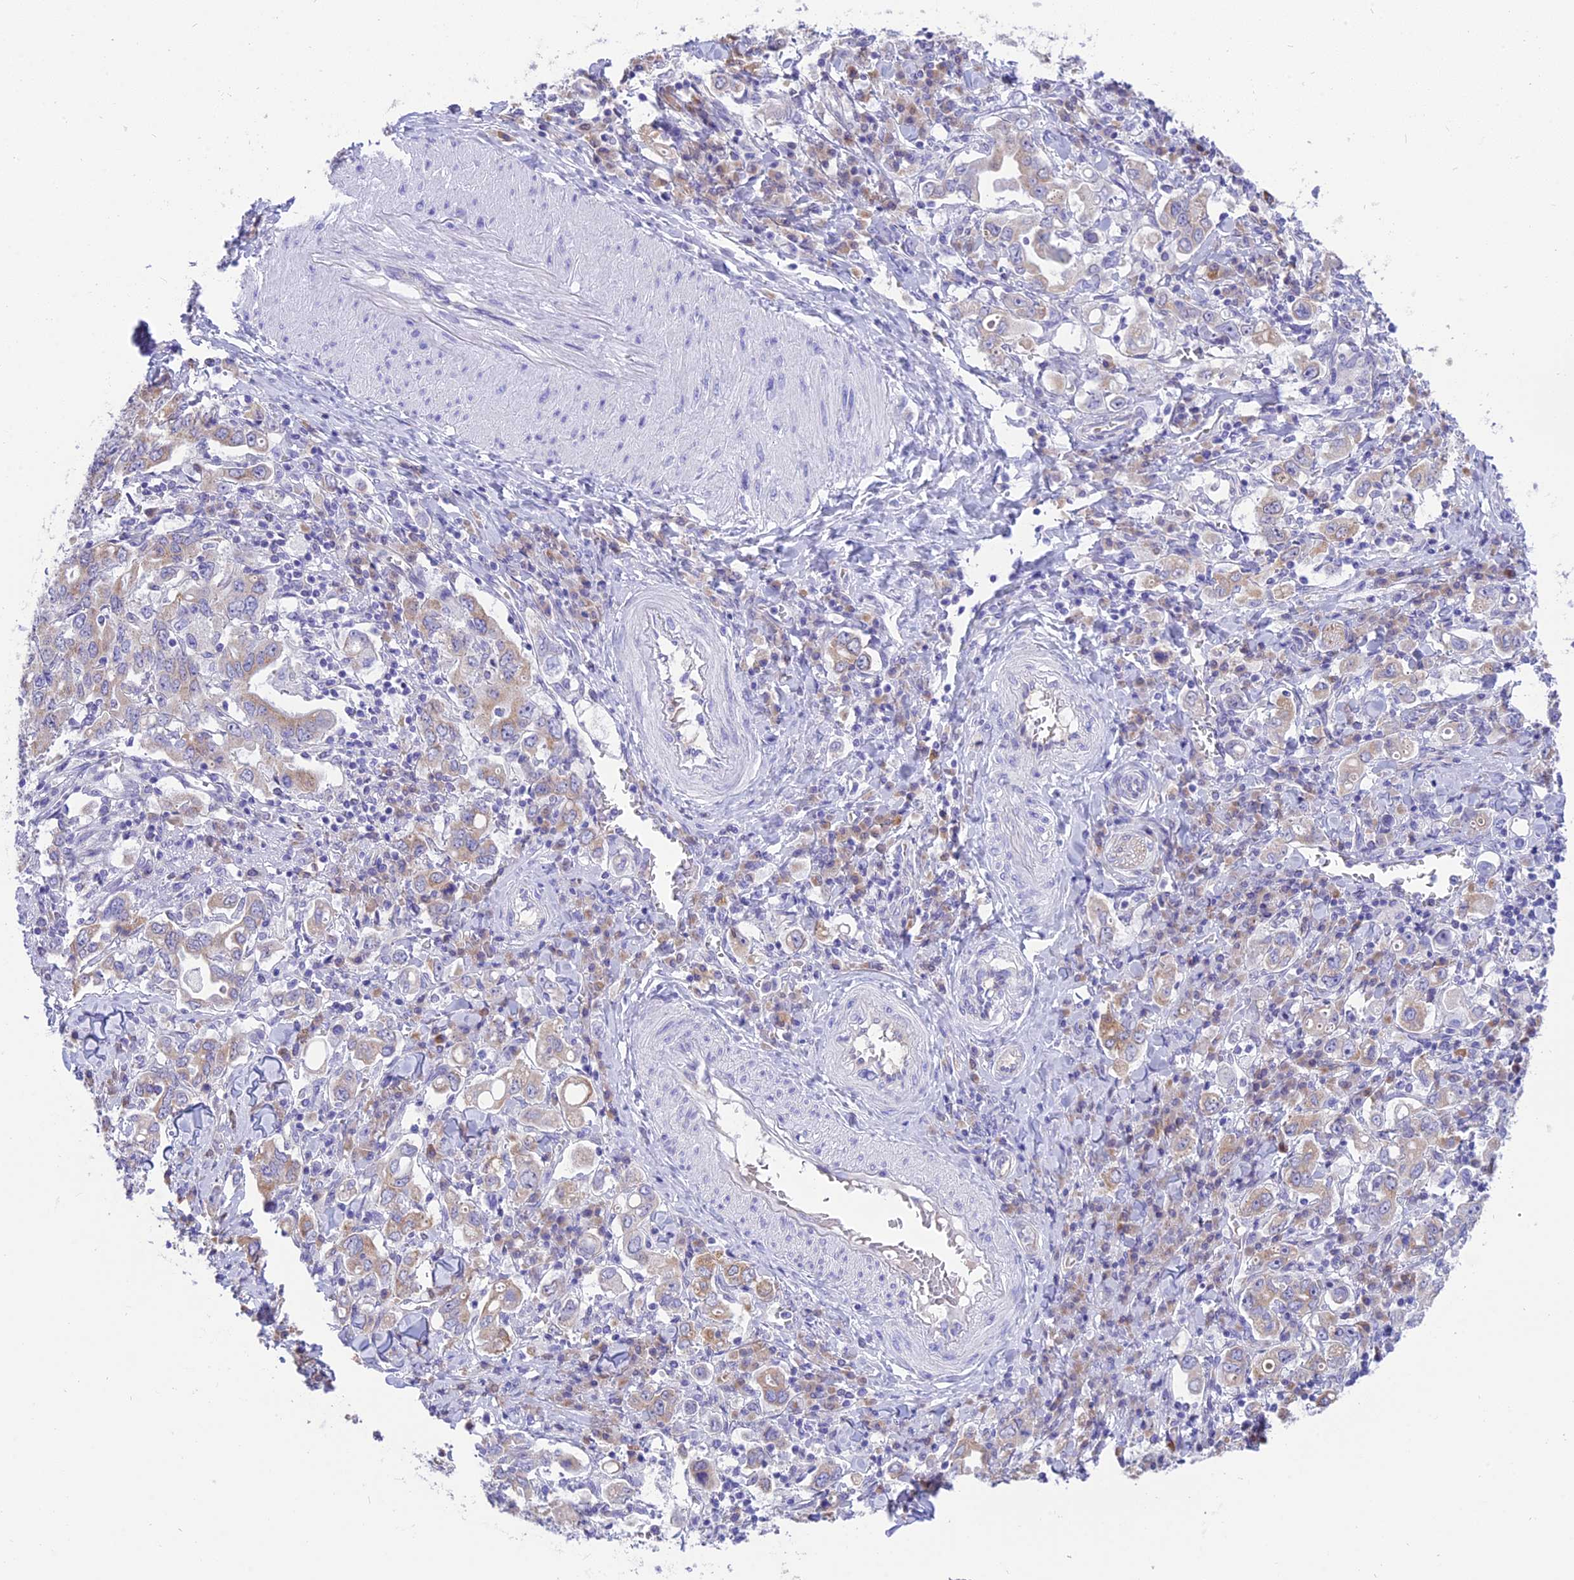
{"staining": {"intensity": "weak", "quantity": "25%-75%", "location": "cytoplasmic/membranous"}, "tissue": "stomach cancer", "cell_type": "Tumor cells", "image_type": "cancer", "snomed": [{"axis": "morphology", "description": "Adenocarcinoma, NOS"}, {"axis": "topography", "description": "Stomach, upper"}], "caption": "Immunohistochemistry (DAB) staining of adenocarcinoma (stomach) exhibits weak cytoplasmic/membranous protein expression in about 25%-75% of tumor cells. (IHC, brightfield microscopy, high magnification).", "gene": "DCAF16", "patient": {"sex": "male", "age": 62}}